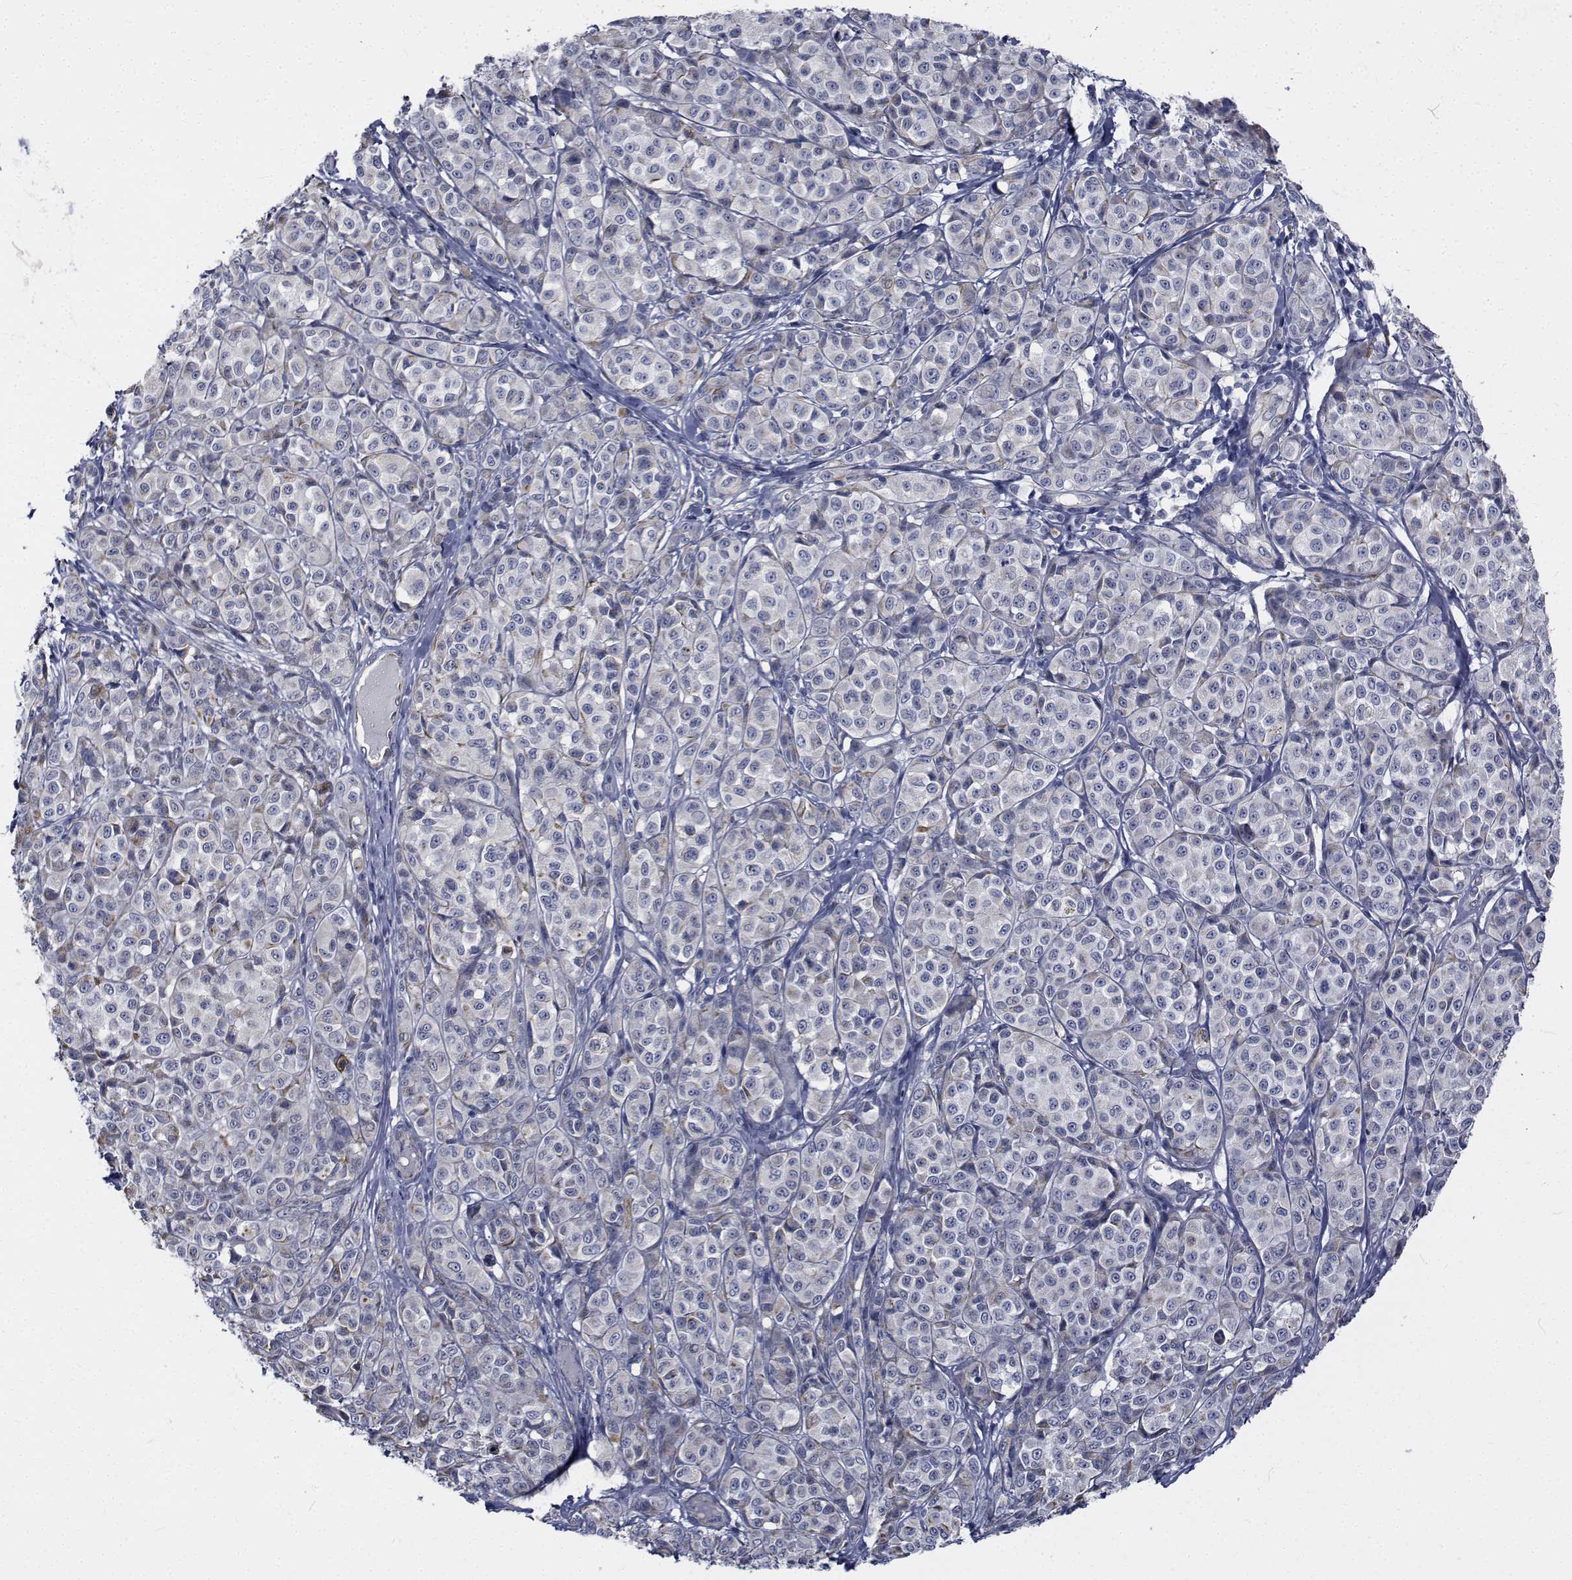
{"staining": {"intensity": "negative", "quantity": "none", "location": "none"}, "tissue": "melanoma", "cell_type": "Tumor cells", "image_type": "cancer", "snomed": [{"axis": "morphology", "description": "Malignant melanoma, NOS"}, {"axis": "topography", "description": "Skin"}], "caption": "DAB (3,3'-diaminobenzidine) immunohistochemical staining of human malignant melanoma displays no significant staining in tumor cells.", "gene": "TTBK1", "patient": {"sex": "male", "age": 89}}